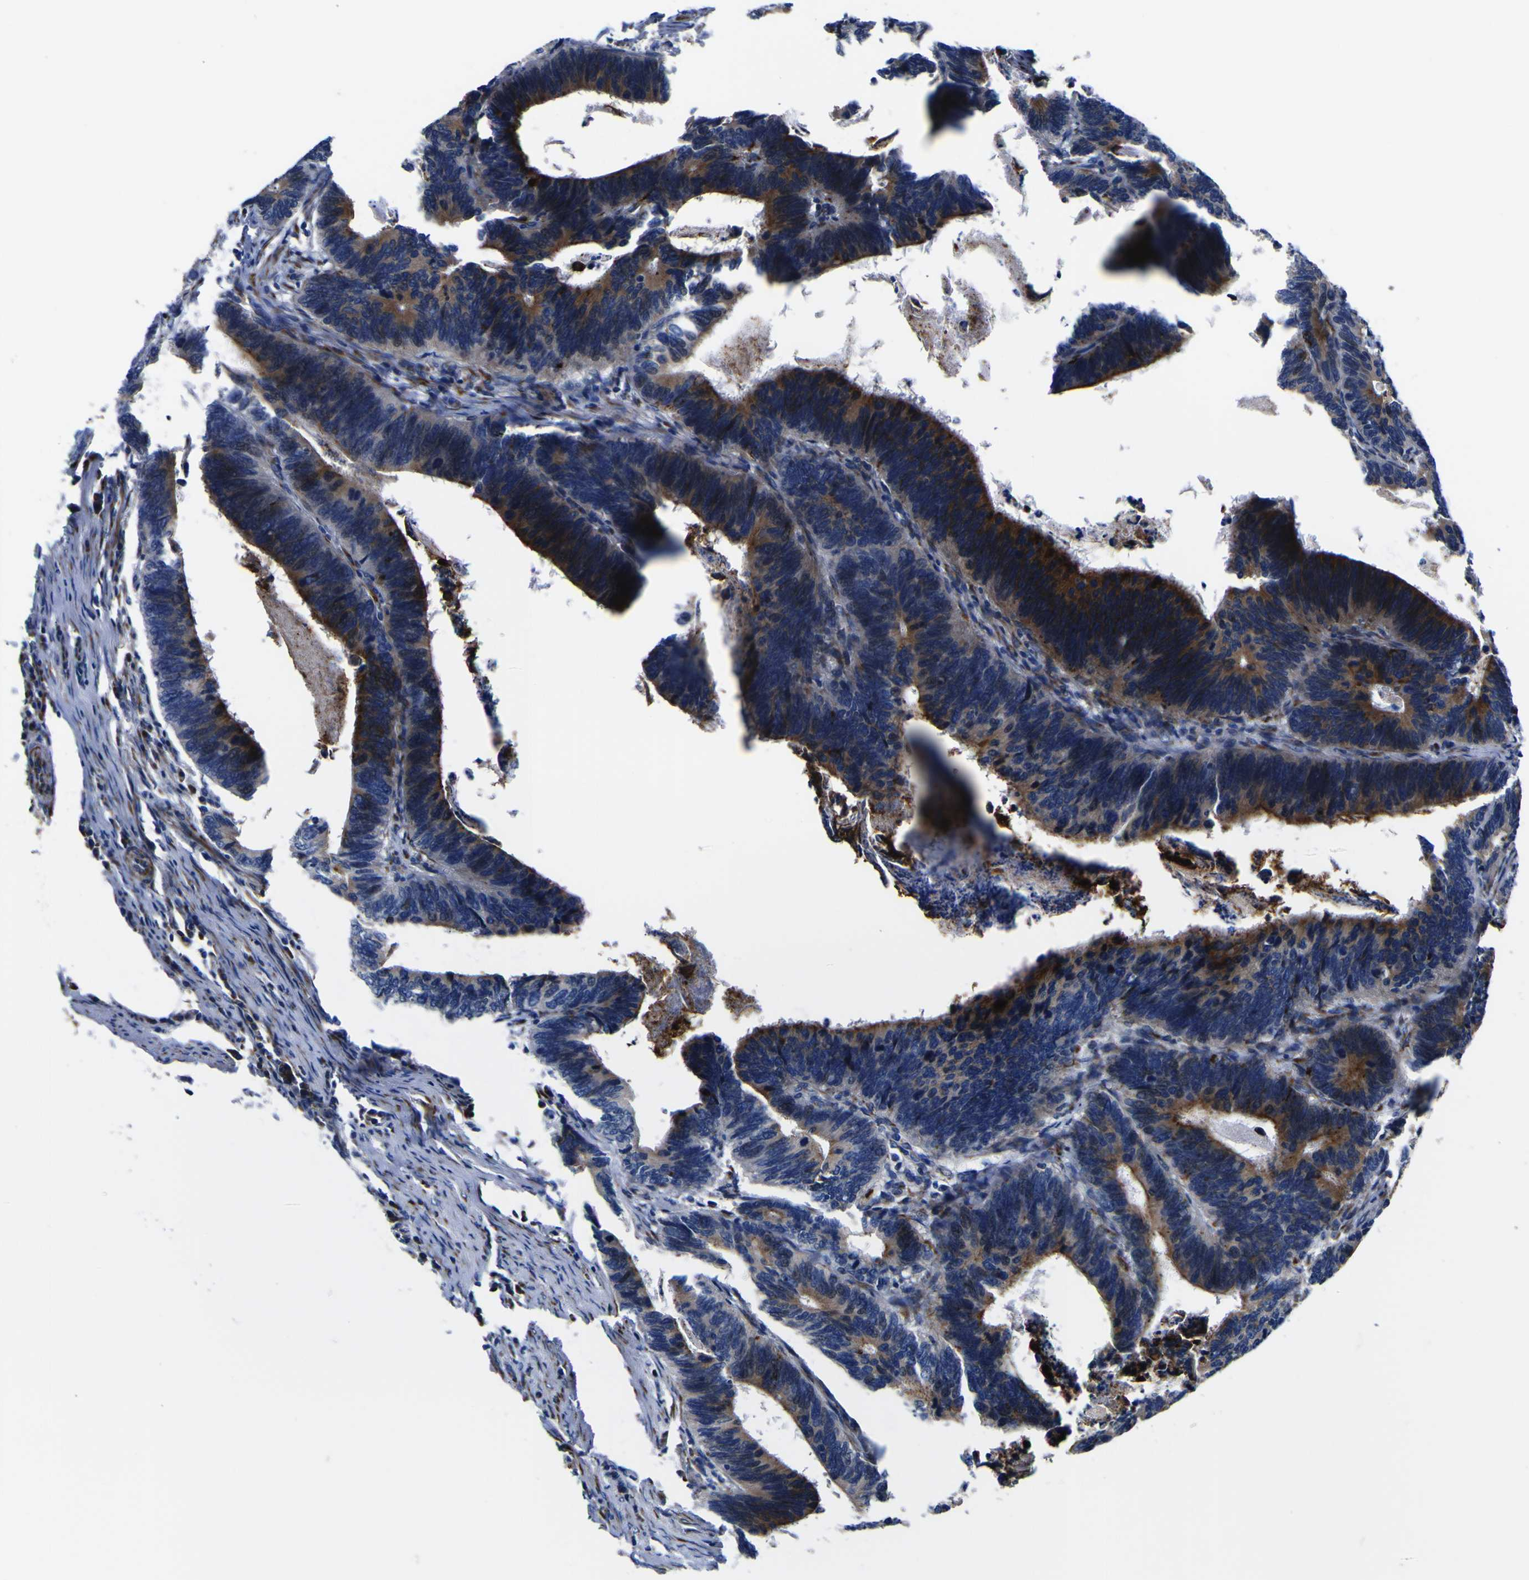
{"staining": {"intensity": "strong", "quantity": "<25%", "location": "cytoplasmic/membranous"}, "tissue": "colorectal cancer", "cell_type": "Tumor cells", "image_type": "cancer", "snomed": [{"axis": "morphology", "description": "Adenocarcinoma, NOS"}, {"axis": "topography", "description": "Colon"}], "caption": "Immunohistochemistry of adenocarcinoma (colorectal) exhibits medium levels of strong cytoplasmic/membranous positivity in approximately <25% of tumor cells.", "gene": "SCD", "patient": {"sex": "male", "age": 72}}